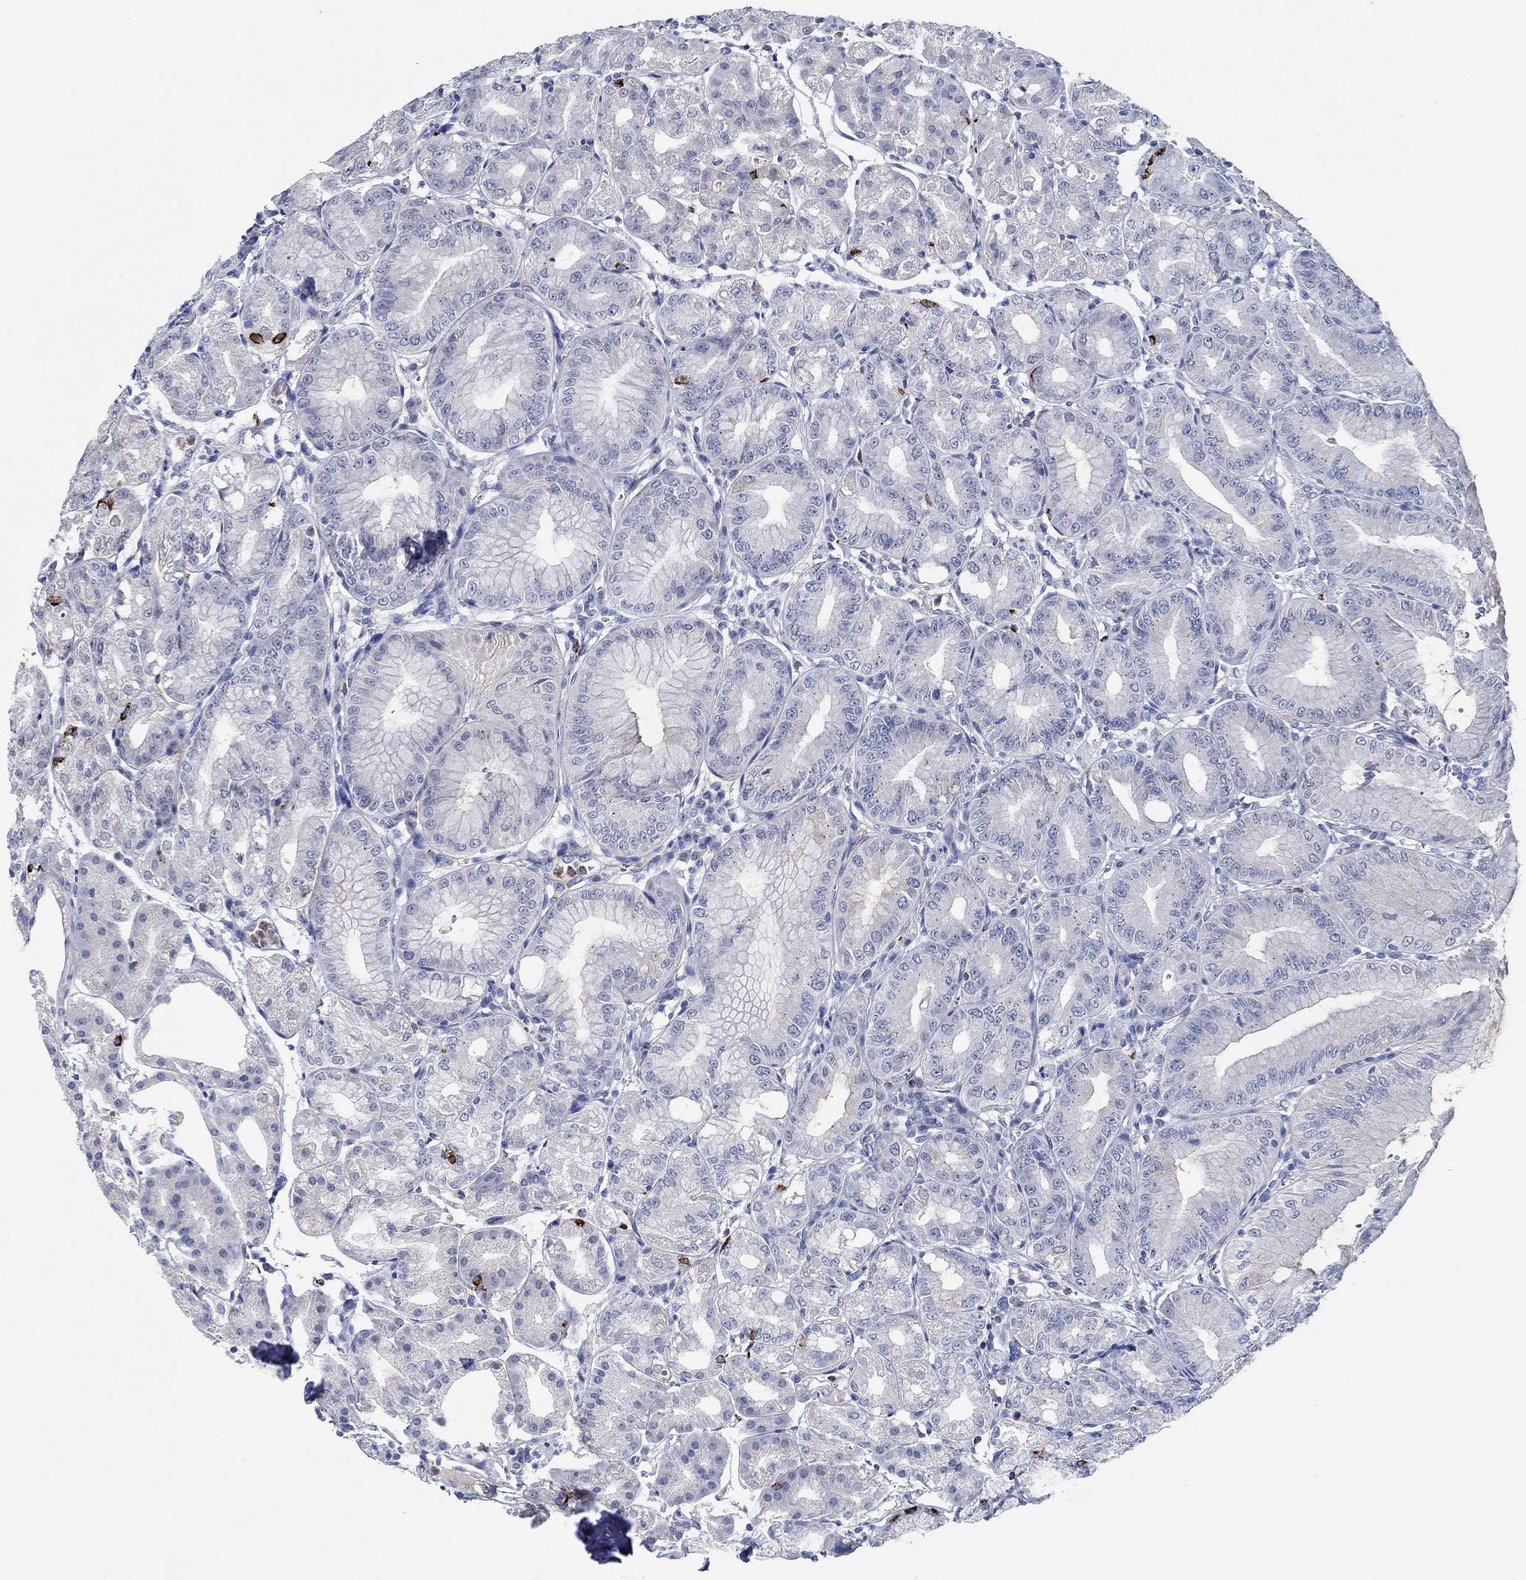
{"staining": {"intensity": "negative", "quantity": "none", "location": "none"}, "tissue": "stomach", "cell_type": "Glandular cells", "image_type": "normal", "snomed": [{"axis": "morphology", "description": "Normal tissue, NOS"}, {"axis": "topography", "description": "Stomach"}], "caption": "An immunohistochemistry histopathology image of normal stomach is shown. There is no staining in glandular cells of stomach.", "gene": "CPM", "patient": {"sex": "male", "age": 71}}